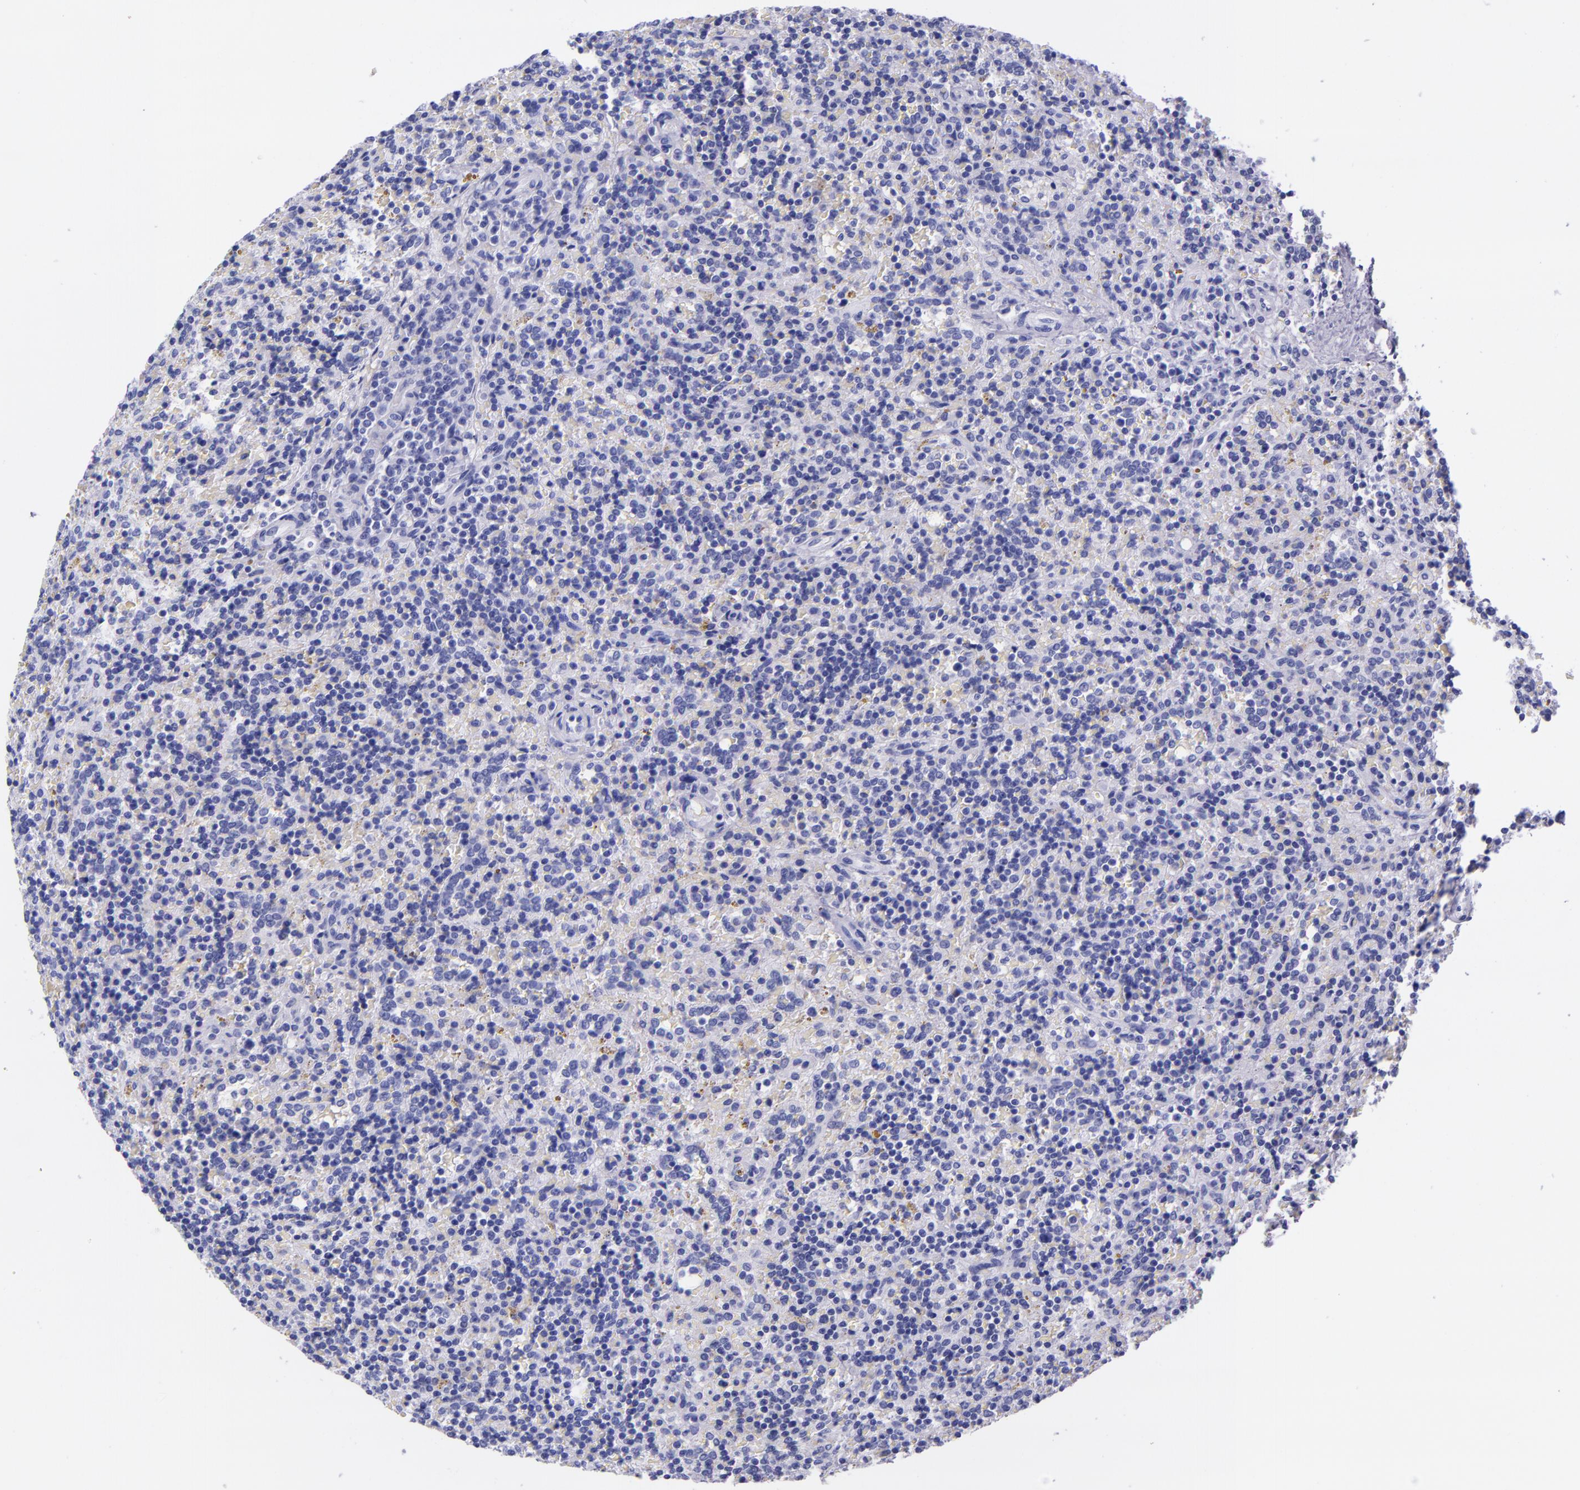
{"staining": {"intensity": "negative", "quantity": "none", "location": "none"}, "tissue": "lymphoma", "cell_type": "Tumor cells", "image_type": "cancer", "snomed": [{"axis": "morphology", "description": "Malignant lymphoma, non-Hodgkin's type, Low grade"}, {"axis": "topography", "description": "Spleen"}], "caption": "Immunohistochemical staining of lymphoma displays no significant positivity in tumor cells.", "gene": "MBP", "patient": {"sex": "male", "age": 67}}